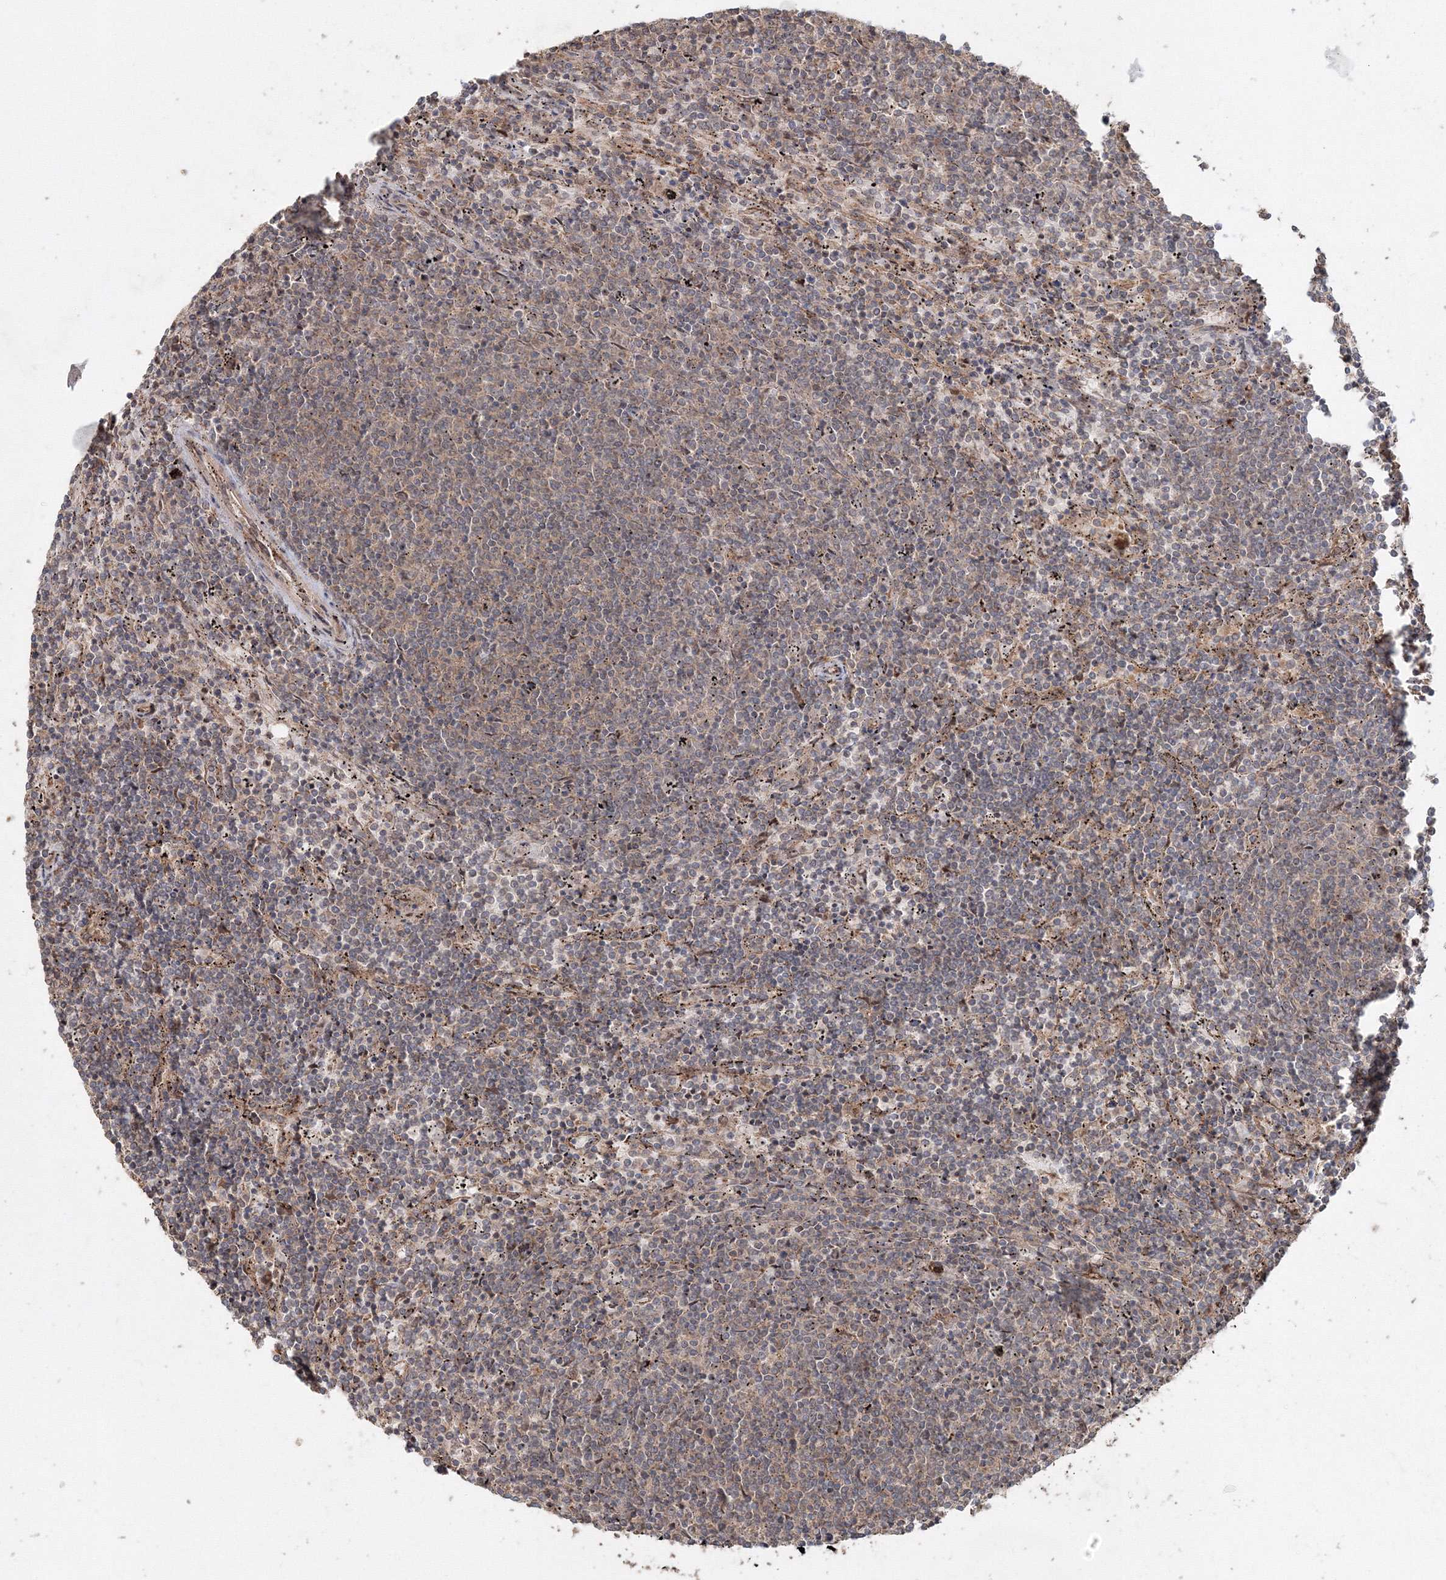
{"staining": {"intensity": "weak", "quantity": "<25%", "location": "cytoplasmic/membranous"}, "tissue": "lymphoma", "cell_type": "Tumor cells", "image_type": "cancer", "snomed": [{"axis": "morphology", "description": "Malignant lymphoma, non-Hodgkin's type, Low grade"}, {"axis": "topography", "description": "Spleen"}], "caption": "Tumor cells show no significant protein positivity in lymphoma.", "gene": "ANAPC16", "patient": {"sex": "female", "age": 50}}